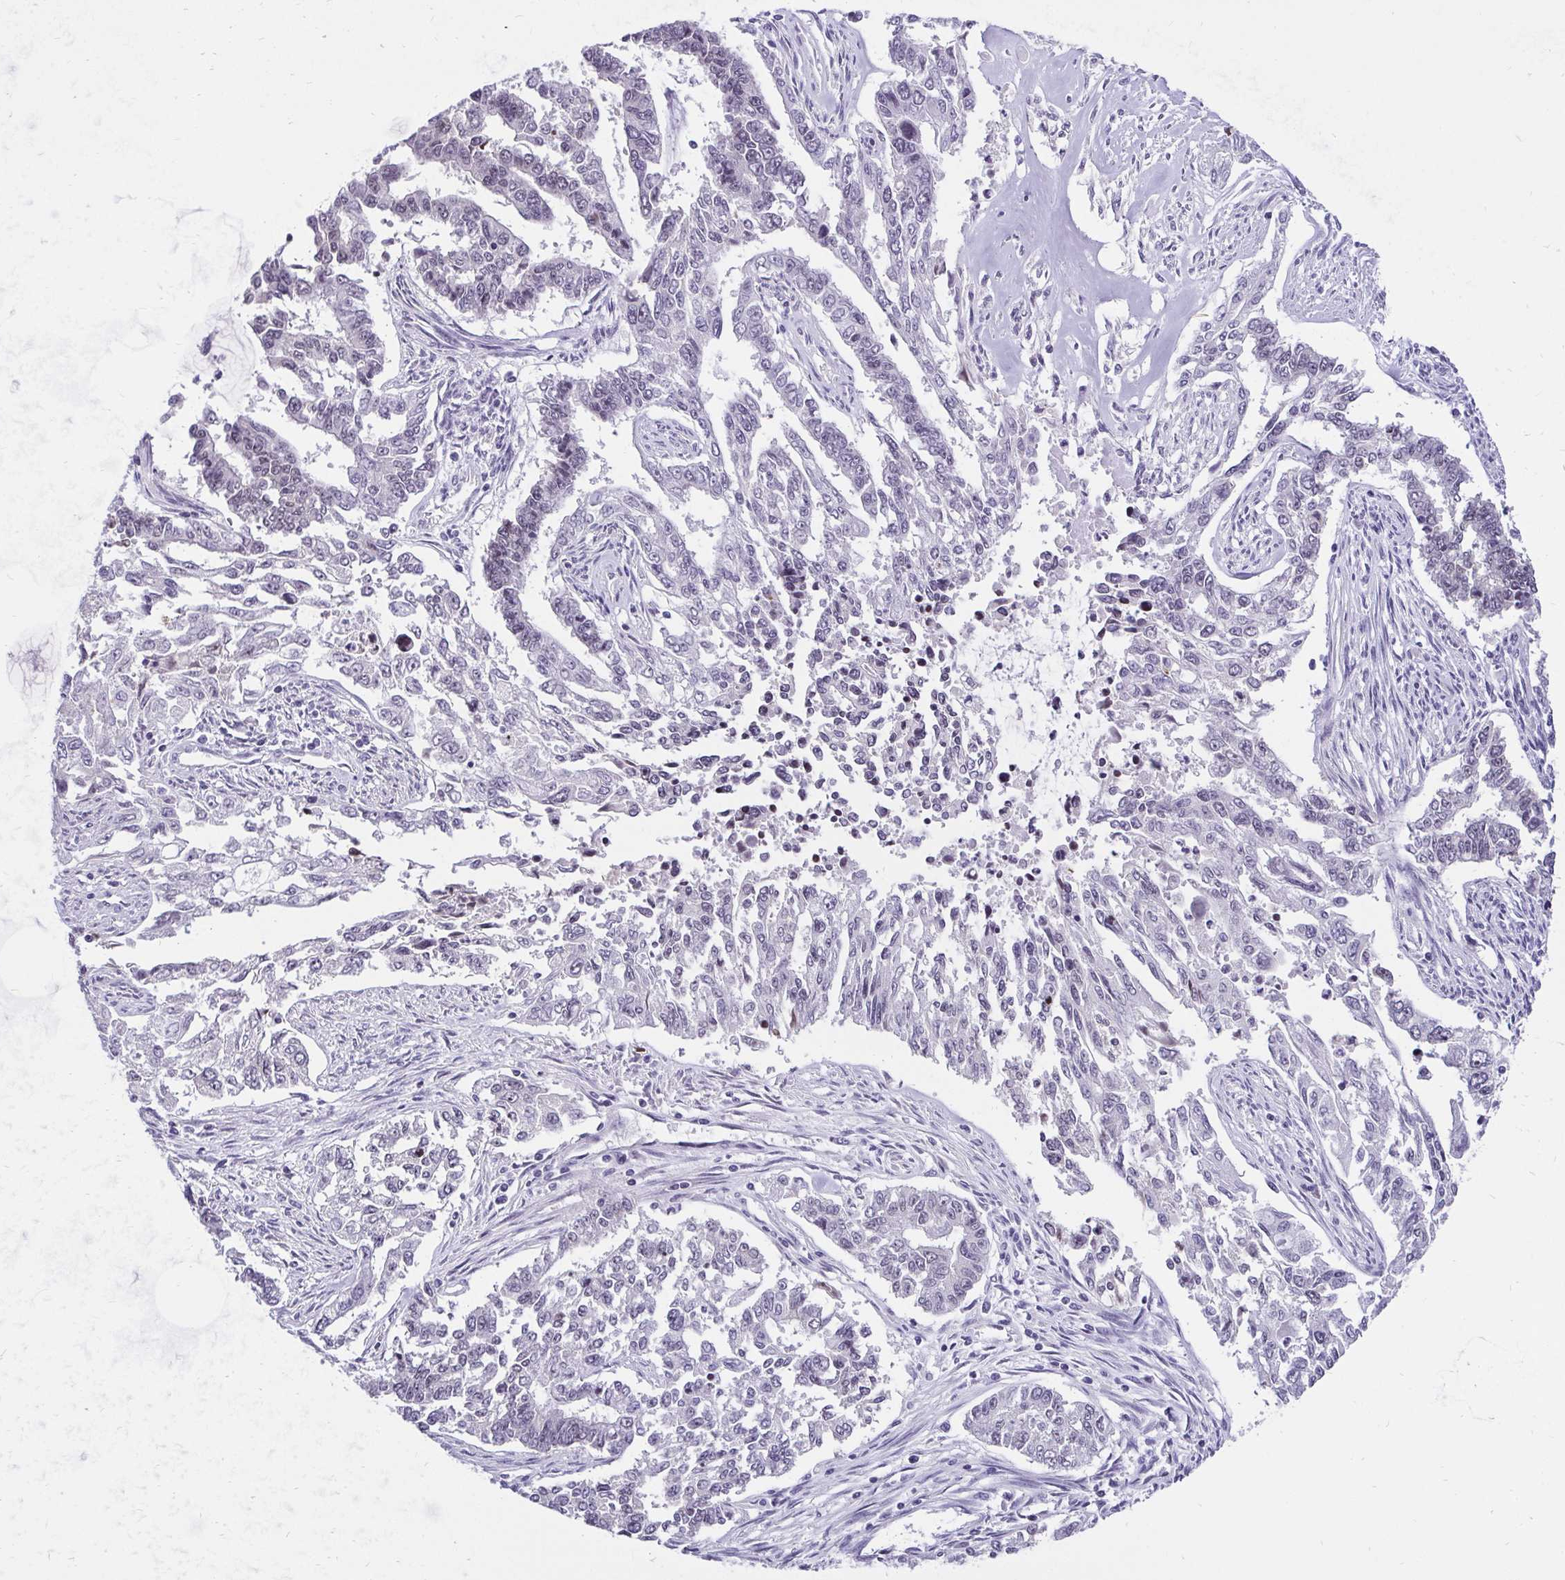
{"staining": {"intensity": "moderate", "quantity": "<25%", "location": "nuclear"}, "tissue": "endometrial cancer", "cell_type": "Tumor cells", "image_type": "cancer", "snomed": [{"axis": "morphology", "description": "Adenocarcinoma, NOS"}, {"axis": "topography", "description": "Uterus"}], "caption": "The photomicrograph shows immunohistochemical staining of endometrial cancer (adenocarcinoma). There is moderate nuclear staining is present in approximately <25% of tumor cells.", "gene": "ZNF860", "patient": {"sex": "female", "age": 59}}